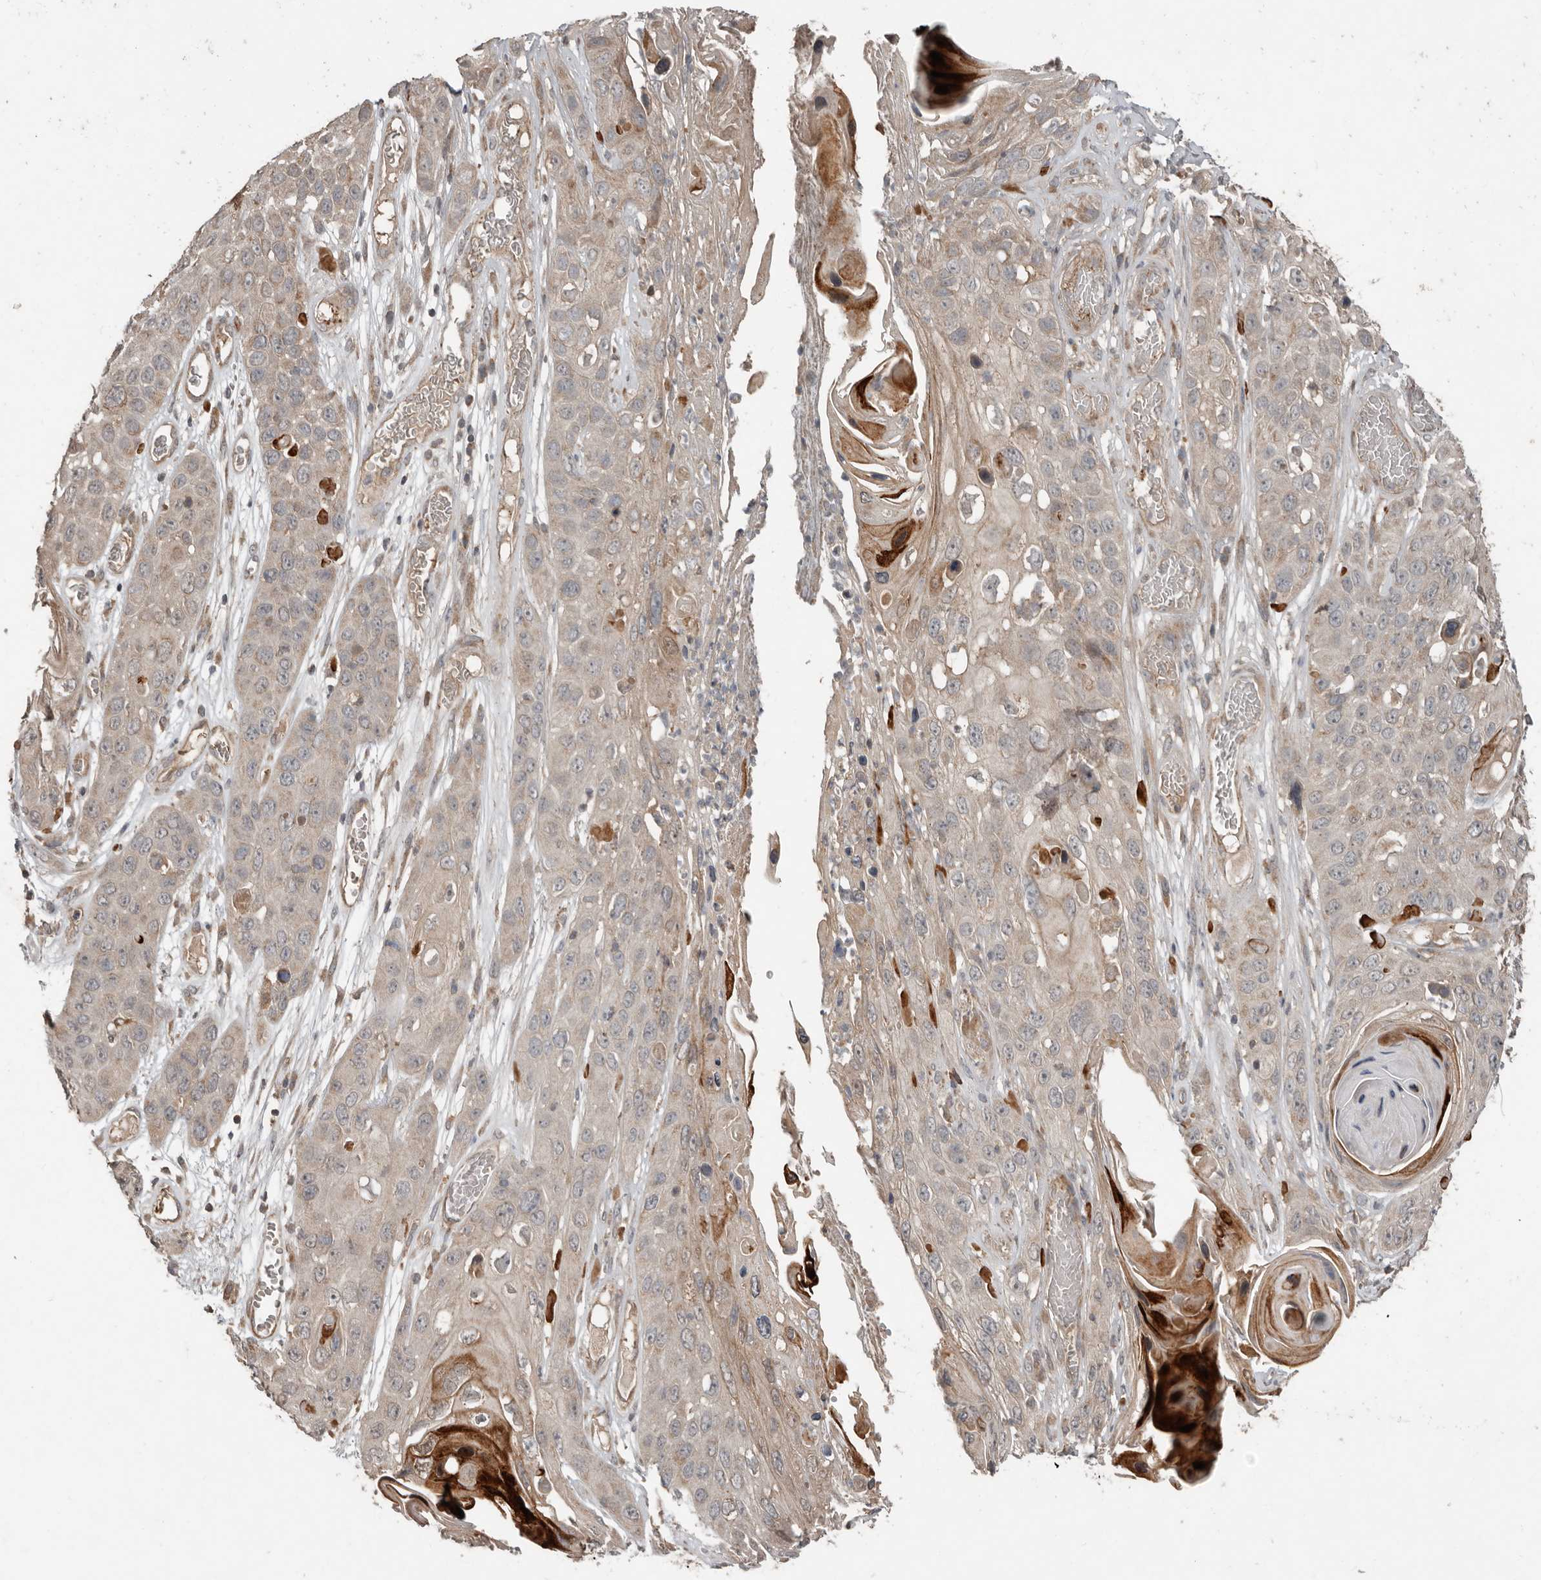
{"staining": {"intensity": "weak", "quantity": "<25%", "location": "cytoplasmic/membranous"}, "tissue": "skin cancer", "cell_type": "Tumor cells", "image_type": "cancer", "snomed": [{"axis": "morphology", "description": "Squamous cell carcinoma, NOS"}, {"axis": "topography", "description": "Skin"}], "caption": "Tumor cells are negative for brown protein staining in skin cancer.", "gene": "SLC6A7", "patient": {"sex": "male", "age": 55}}